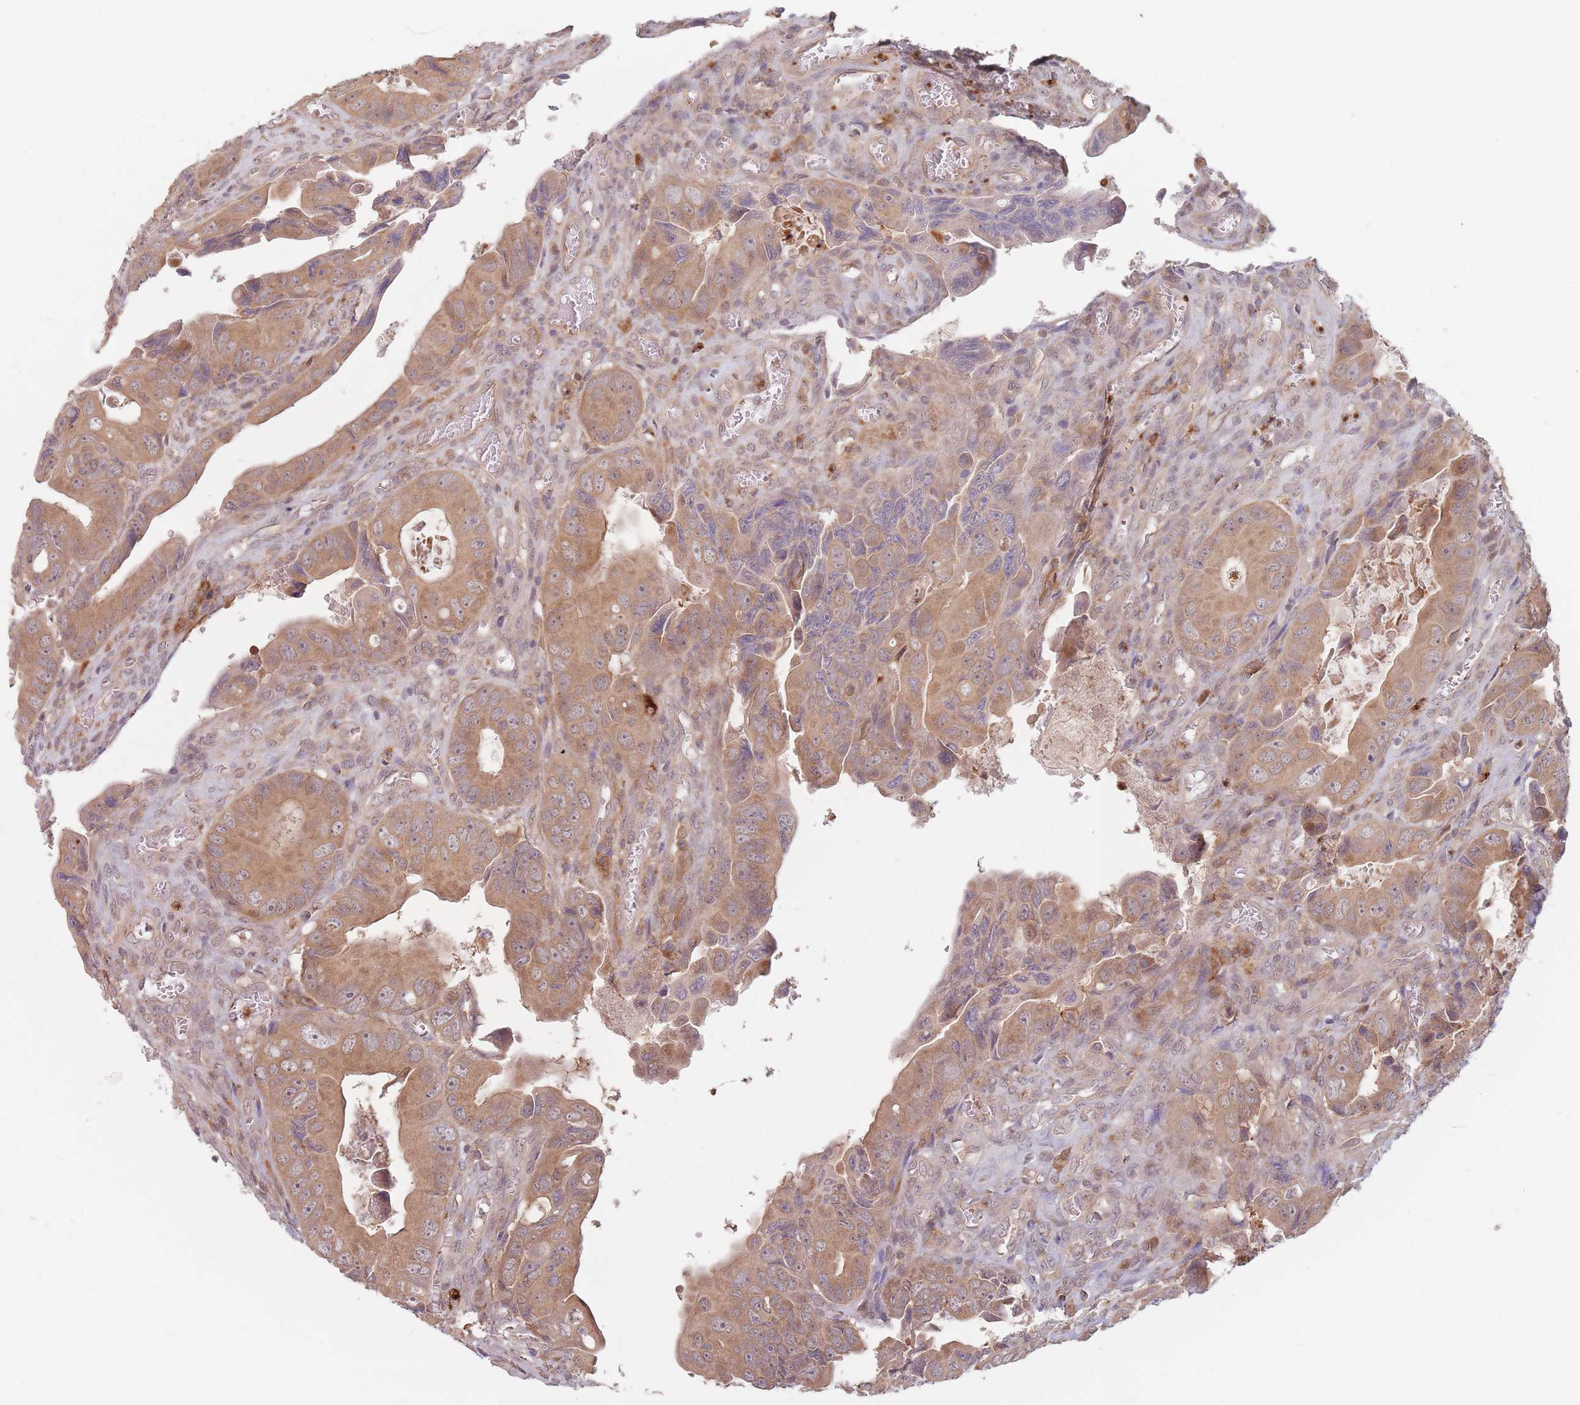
{"staining": {"intensity": "moderate", "quantity": ">75%", "location": "cytoplasmic/membranous"}, "tissue": "colorectal cancer", "cell_type": "Tumor cells", "image_type": "cancer", "snomed": [{"axis": "morphology", "description": "Adenocarcinoma, NOS"}, {"axis": "topography", "description": "Rectum"}], "caption": "The image exhibits immunohistochemical staining of adenocarcinoma (colorectal). There is moderate cytoplasmic/membranous expression is present in approximately >75% of tumor cells.", "gene": "PPM1A", "patient": {"sex": "female", "age": 78}}